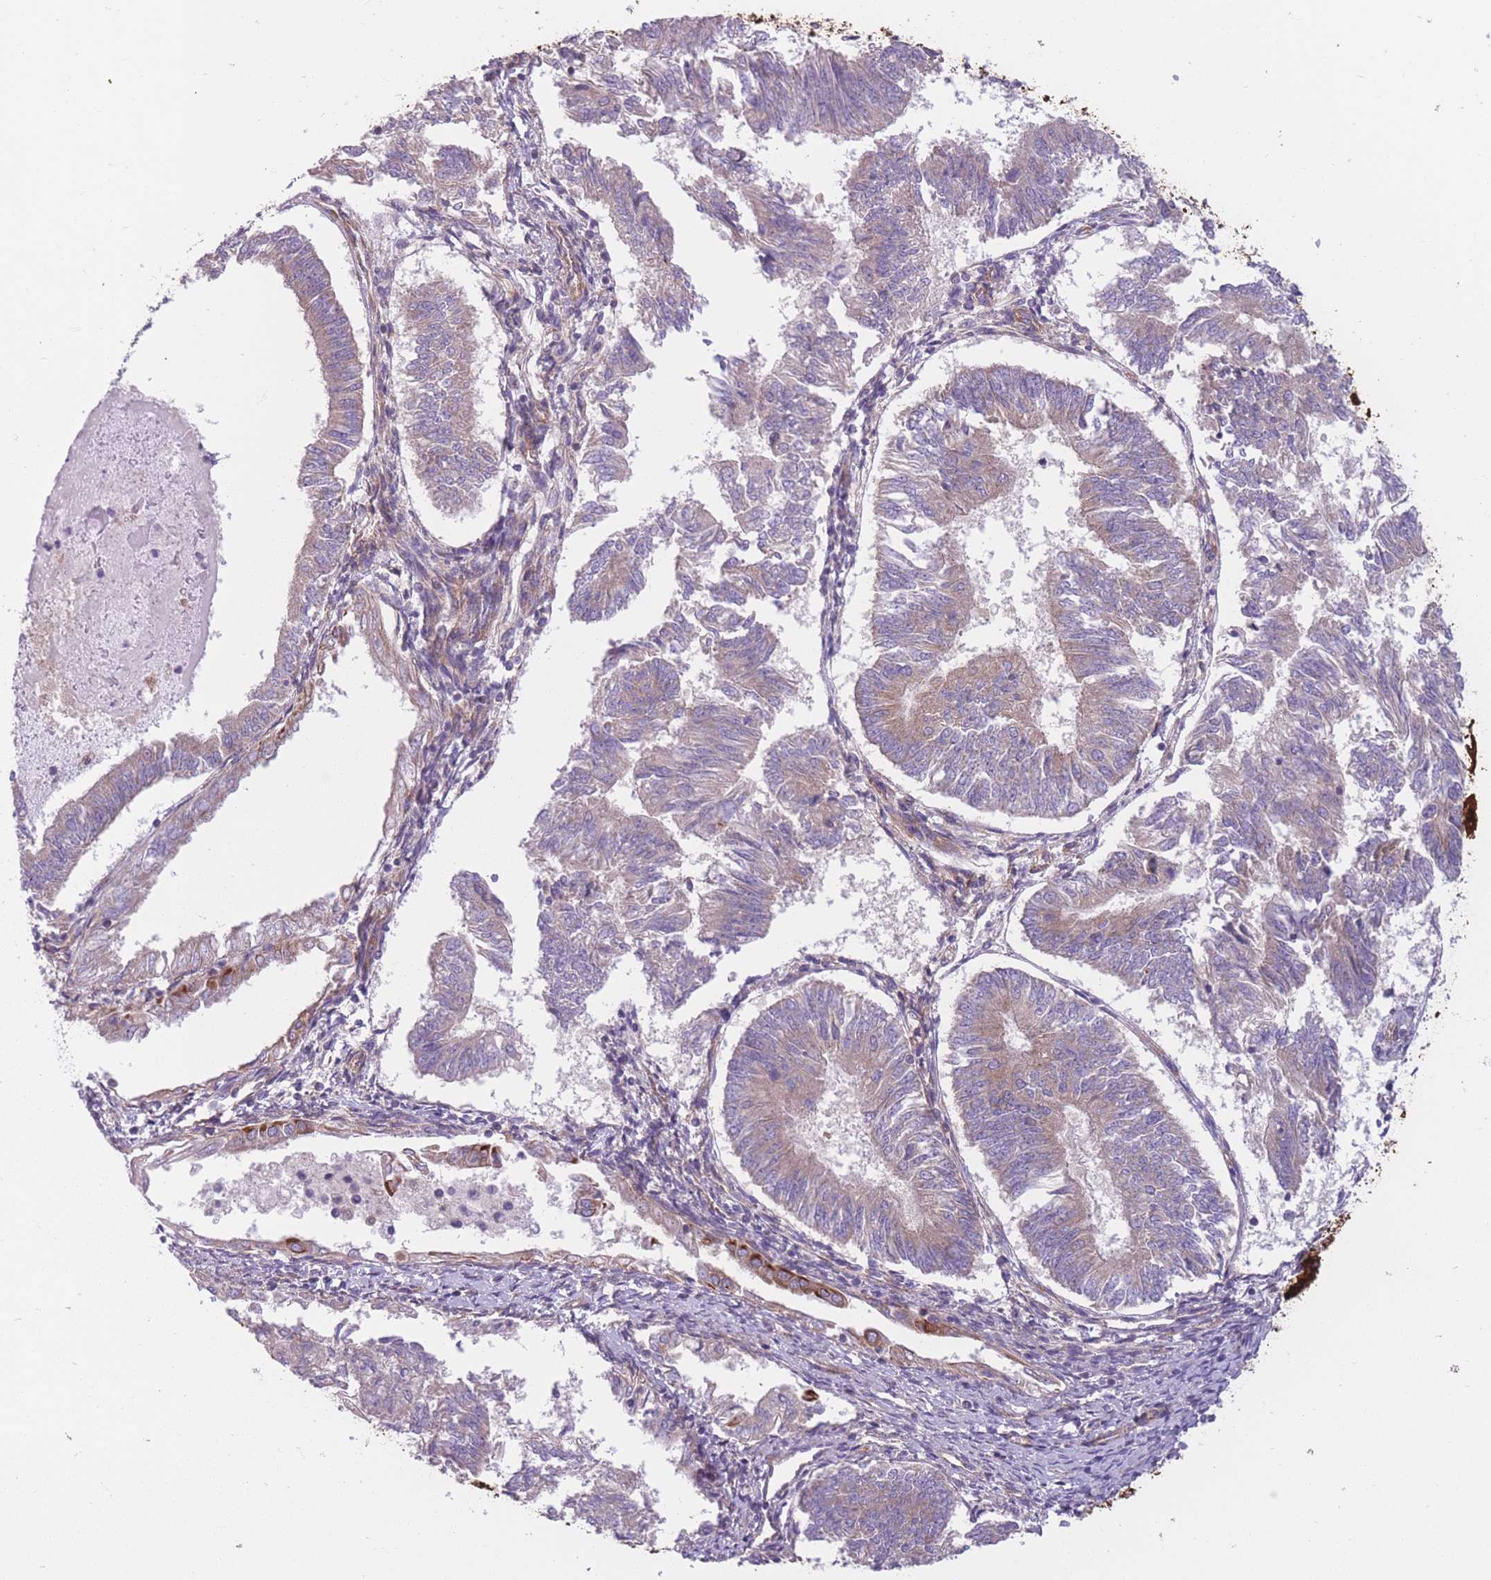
{"staining": {"intensity": "weak", "quantity": ">75%", "location": "cytoplasmic/membranous"}, "tissue": "endometrial cancer", "cell_type": "Tumor cells", "image_type": "cancer", "snomed": [{"axis": "morphology", "description": "Adenocarcinoma, NOS"}, {"axis": "topography", "description": "Endometrium"}], "caption": "Weak cytoplasmic/membranous positivity is appreciated in approximately >75% of tumor cells in endometrial cancer. (DAB (3,3'-diaminobenzidine) IHC, brown staining for protein, blue staining for nuclei).", "gene": "SERPINB3", "patient": {"sex": "female", "age": 58}}